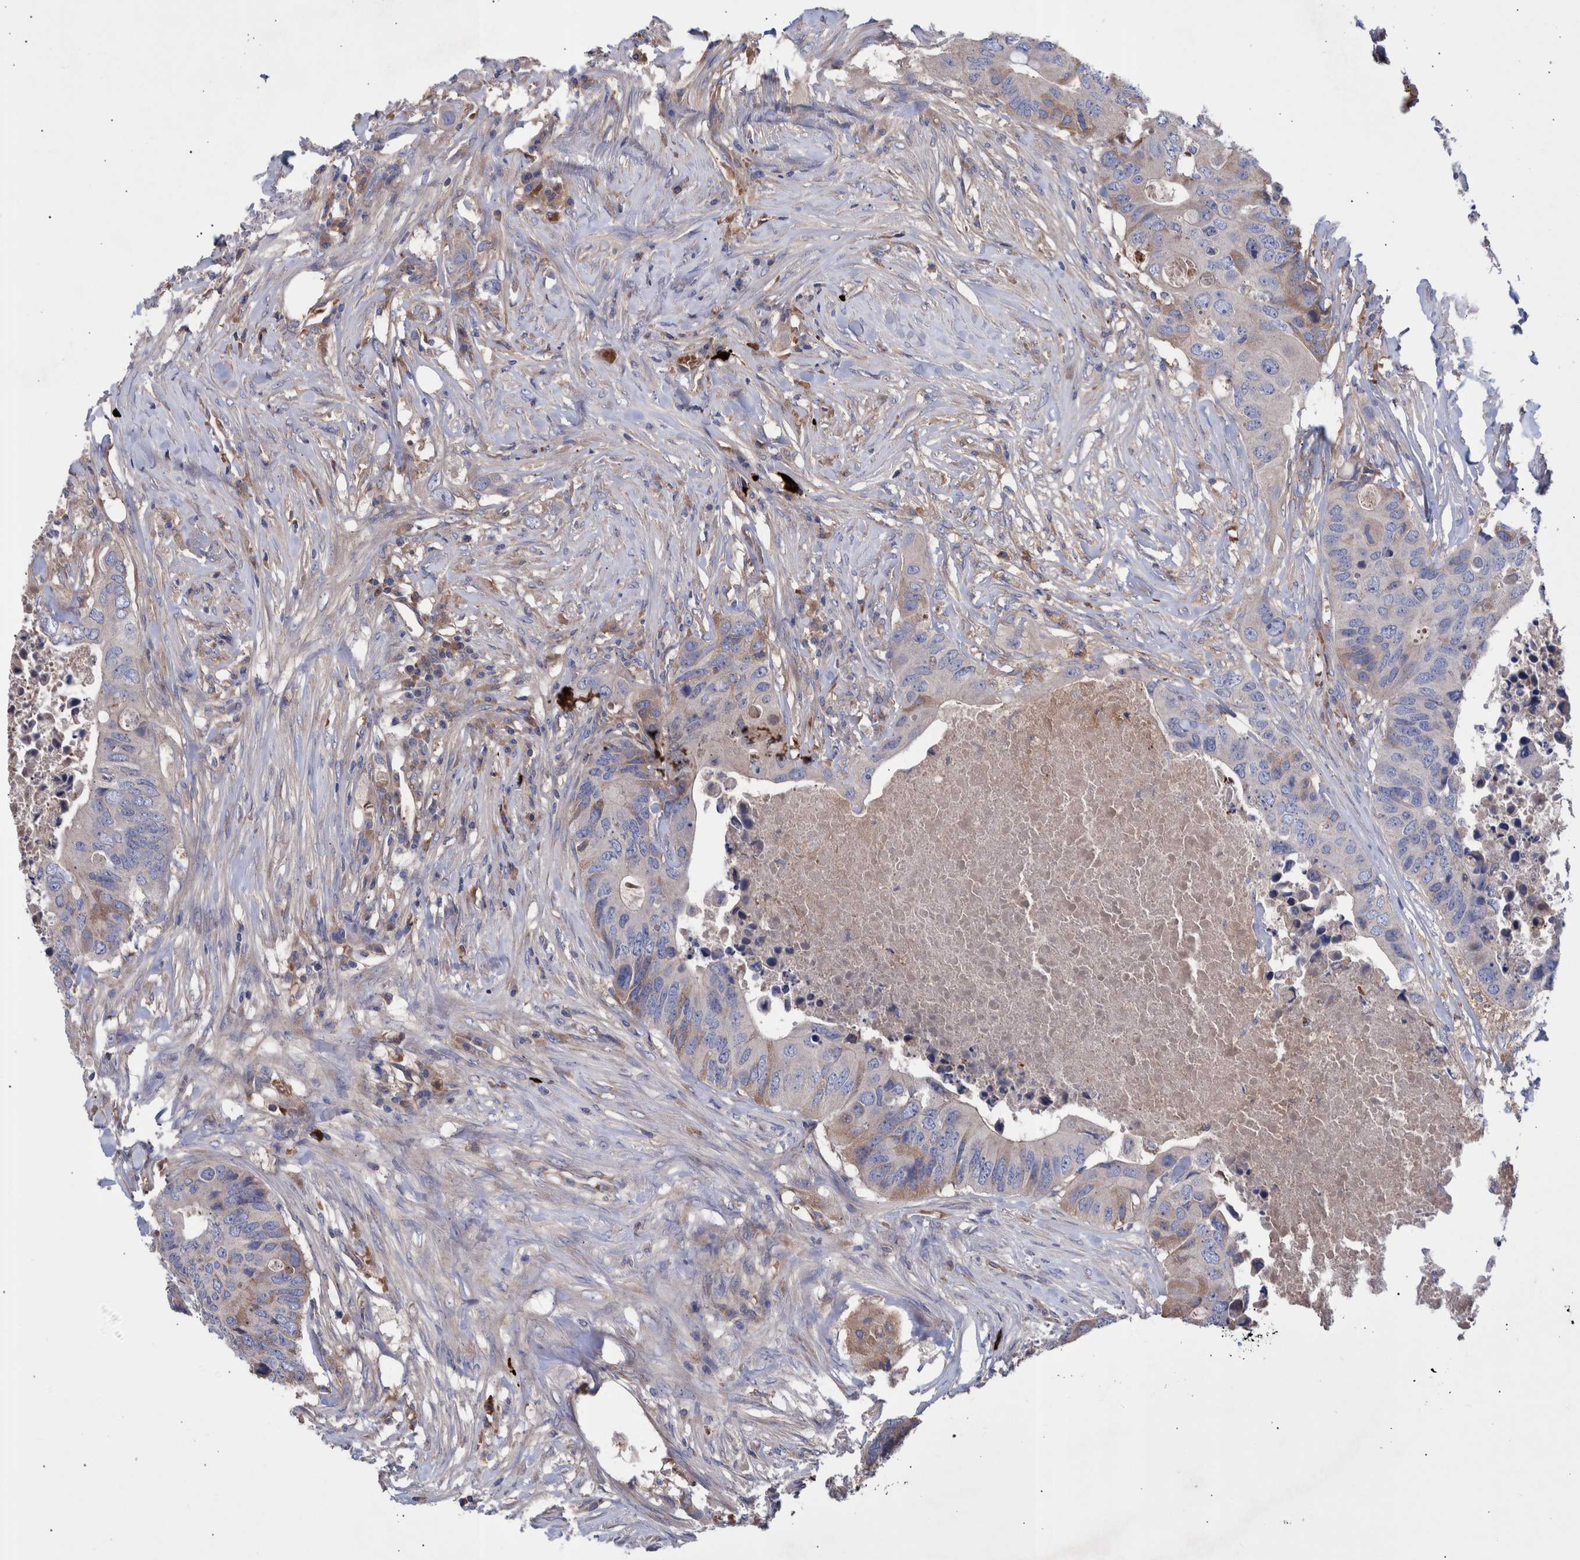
{"staining": {"intensity": "weak", "quantity": "<25%", "location": "cytoplasmic/membranous"}, "tissue": "colorectal cancer", "cell_type": "Tumor cells", "image_type": "cancer", "snomed": [{"axis": "morphology", "description": "Adenocarcinoma, NOS"}, {"axis": "topography", "description": "Colon"}], "caption": "Immunohistochemical staining of colorectal cancer reveals no significant staining in tumor cells.", "gene": "DLL4", "patient": {"sex": "male", "age": 71}}